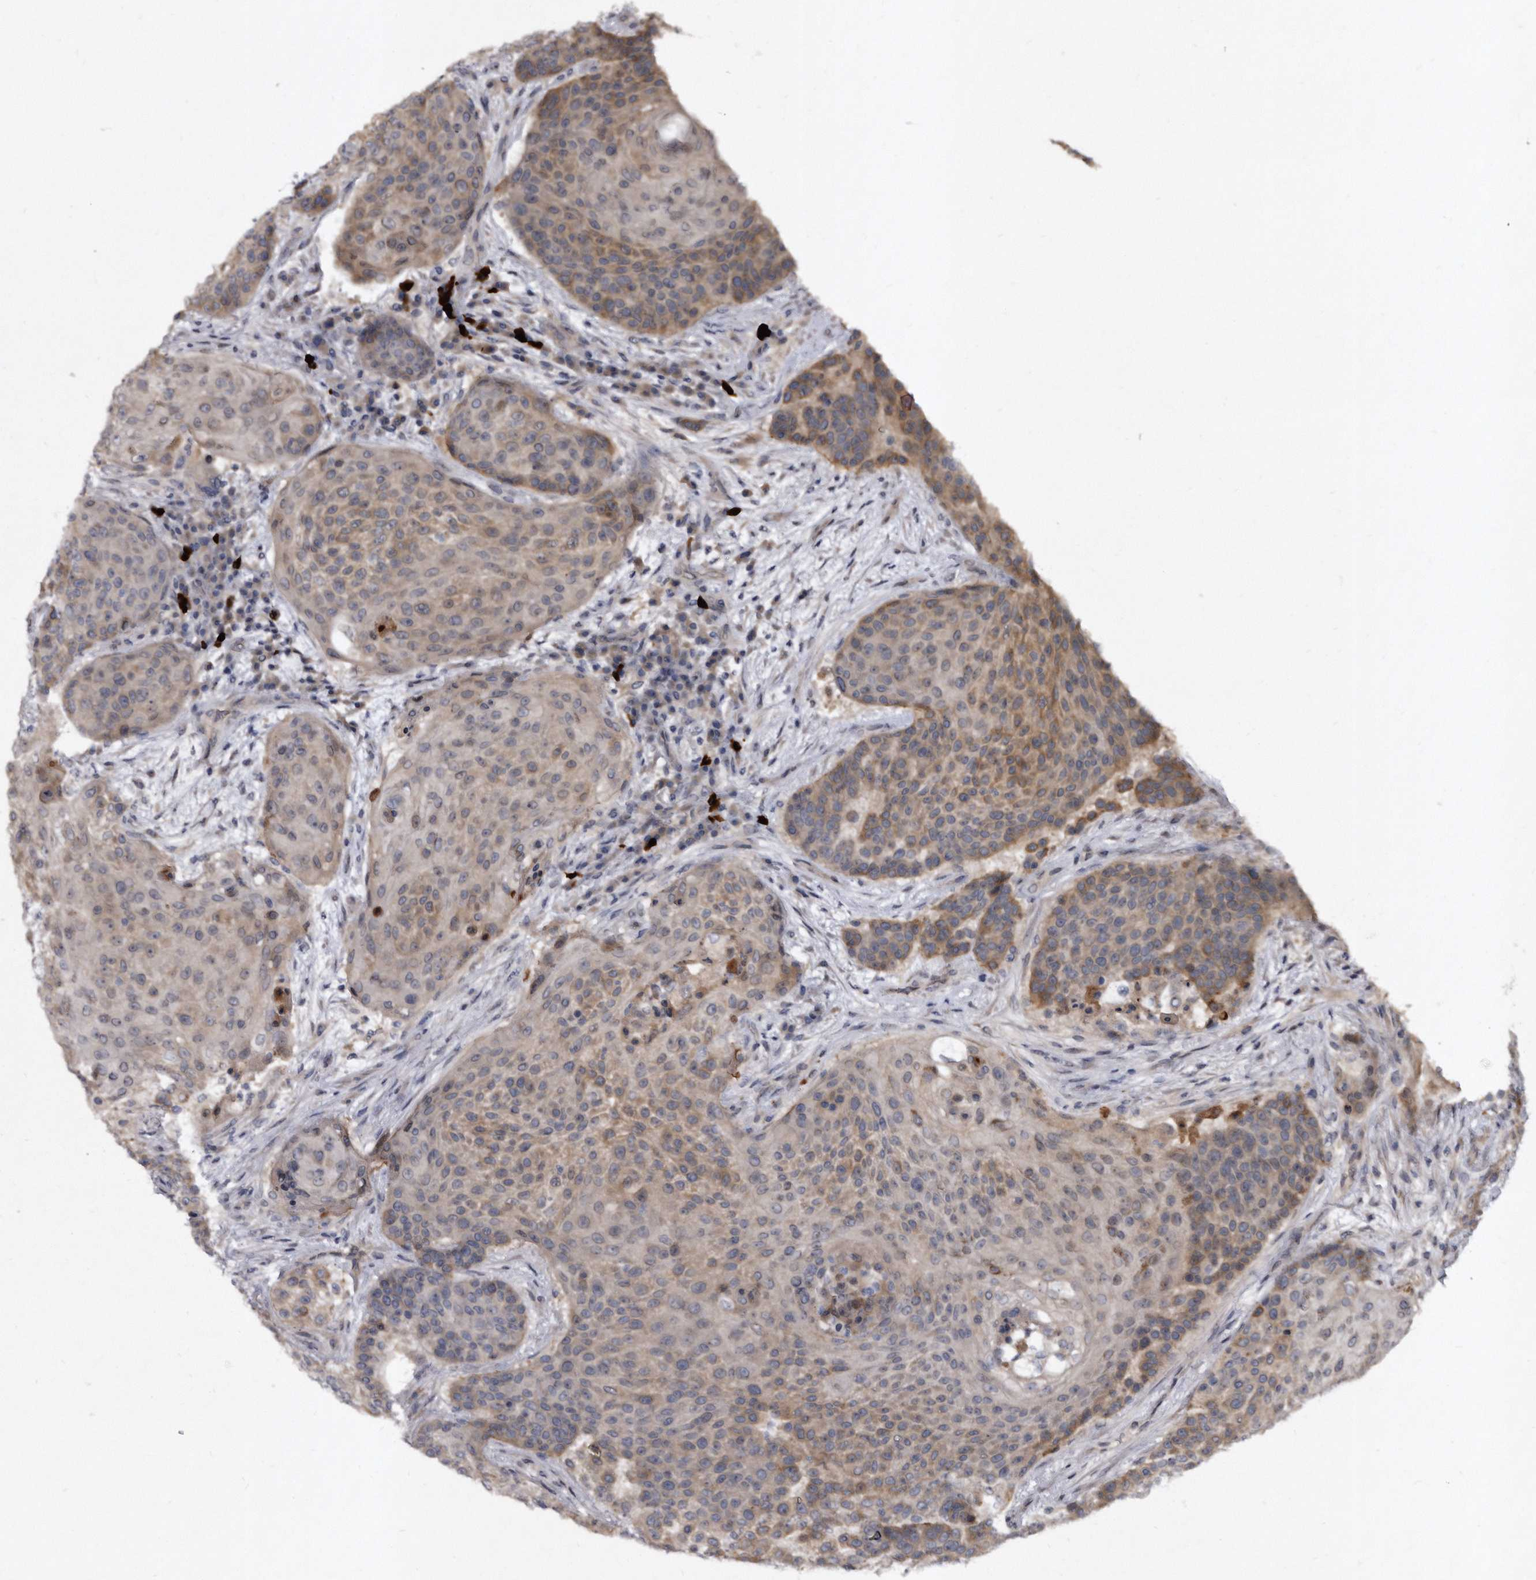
{"staining": {"intensity": "weak", "quantity": "25%-75%", "location": "cytoplasmic/membranous"}, "tissue": "urothelial cancer", "cell_type": "Tumor cells", "image_type": "cancer", "snomed": [{"axis": "morphology", "description": "Urothelial carcinoma, High grade"}, {"axis": "topography", "description": "Urinary bladder"}], "caption": "Human urothelial cancer stained for a protein (brown) demonstrates weak cytoplasmic/membranous positive expression in about 25%-75% of tumor cells.", "gene": "PROM1", "patient": {"sex": "female", "age": 63}}